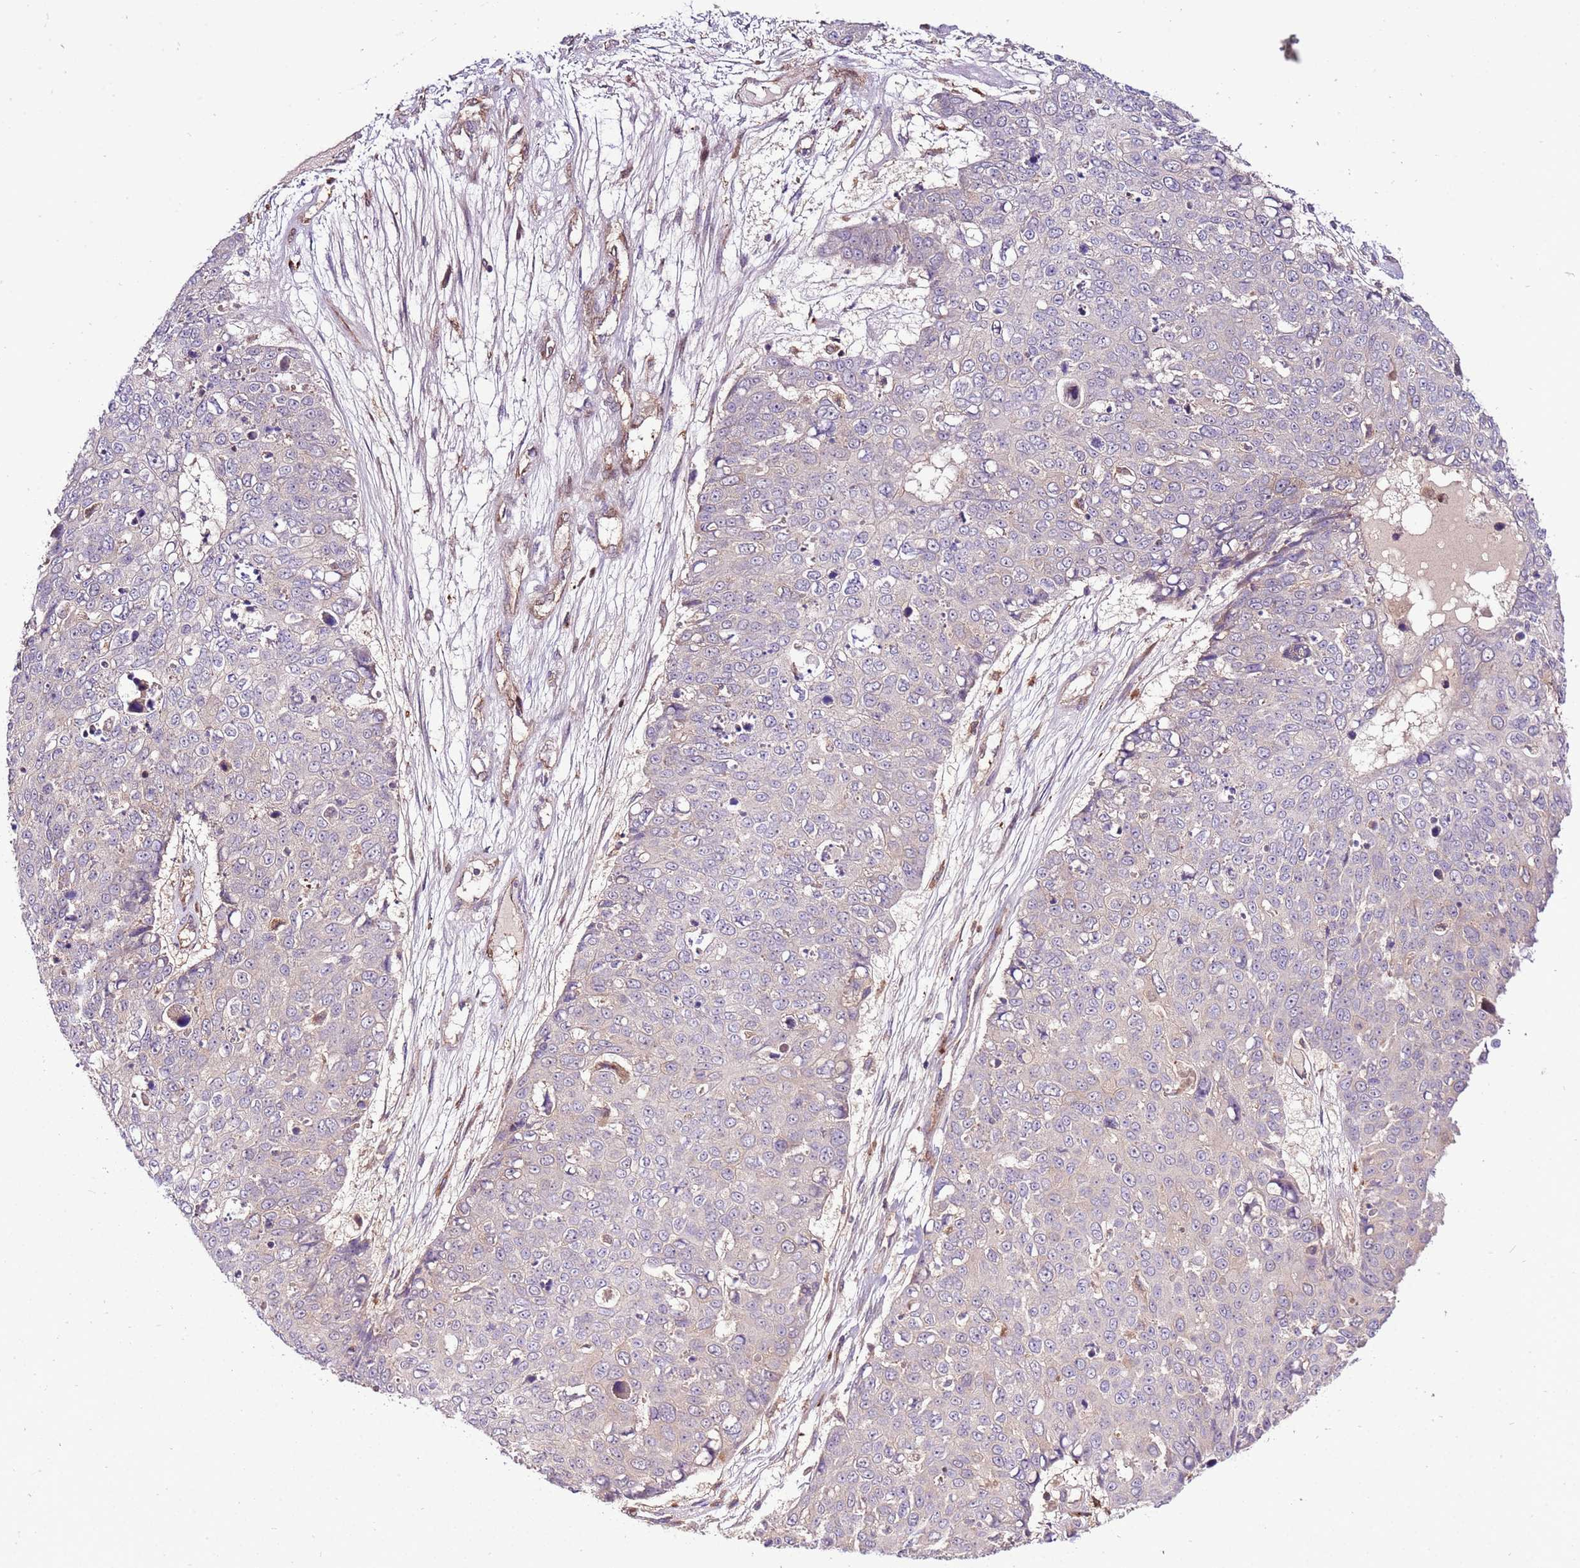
{"staining": {"intensity": "negative", "quantity": "none", "location": "none"}, "tissue": "skin cancer", "cell_type": "Tumor cells", "image_type": "cancer", "snomed": [{"axis": "morphology", "description": "Squamous cell carcinoma, NOS"}, {"axis": "topography", "description": "Skin"}], "caption": "Skin cancer was stained to show a protein in brown. There is no significant expression in tumor cells.", "gene": "ZNF624", "patient": {"sex": "male", "age": 71}}